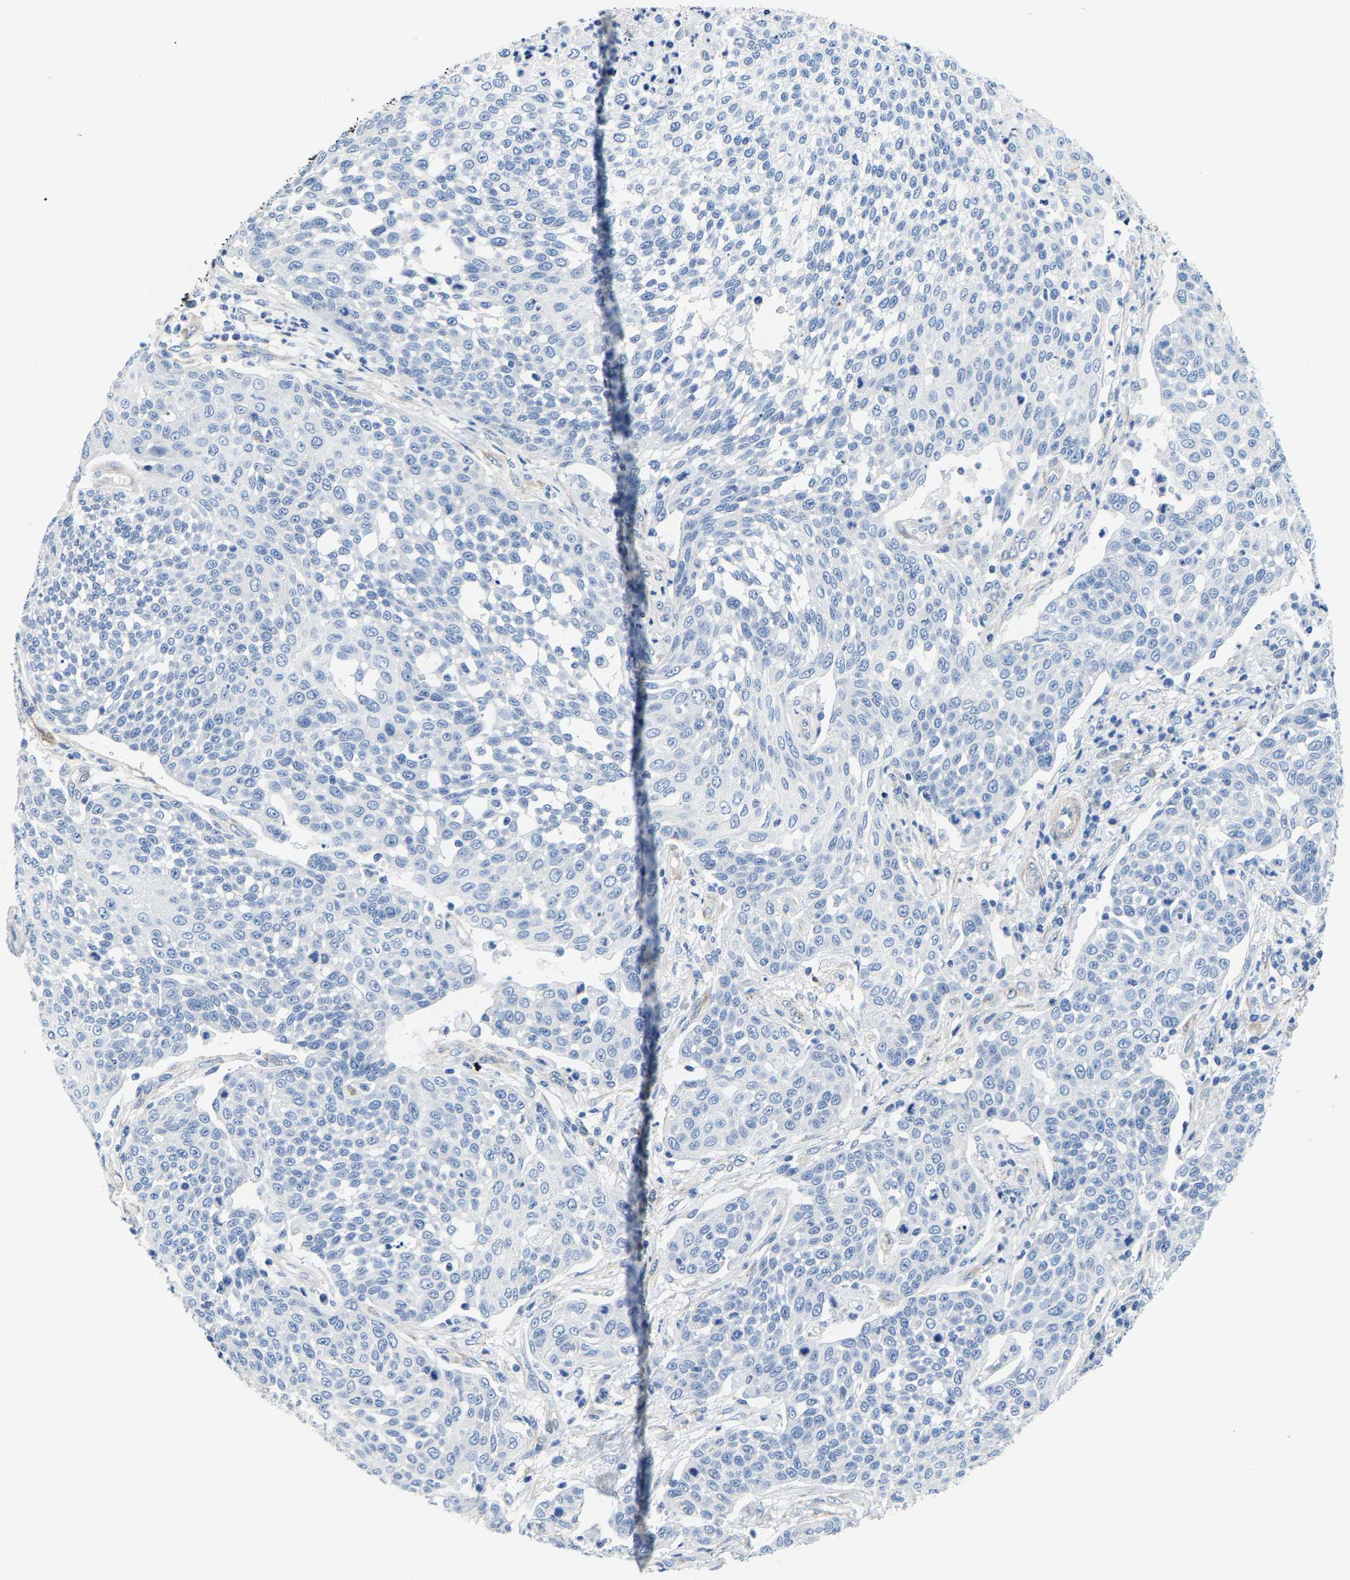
{"staining": {"intensity": "negative", "quantity": "none", "location": "none"}, "tissue": "cervical cancer", "cell_type": "Tumor cells", "image_type": "cancer", "snomed": [{"axis": "morphology", "description": "Squamous cell carcinoma, NOS"}, {"axis": "topography", "description": "Cervix"}], "caption": "Tumor cells show no significant staining in cervical squamous cell carcinoma.", "gene": "DSCAM", "patient": {"sex": "female", "age": 34}}